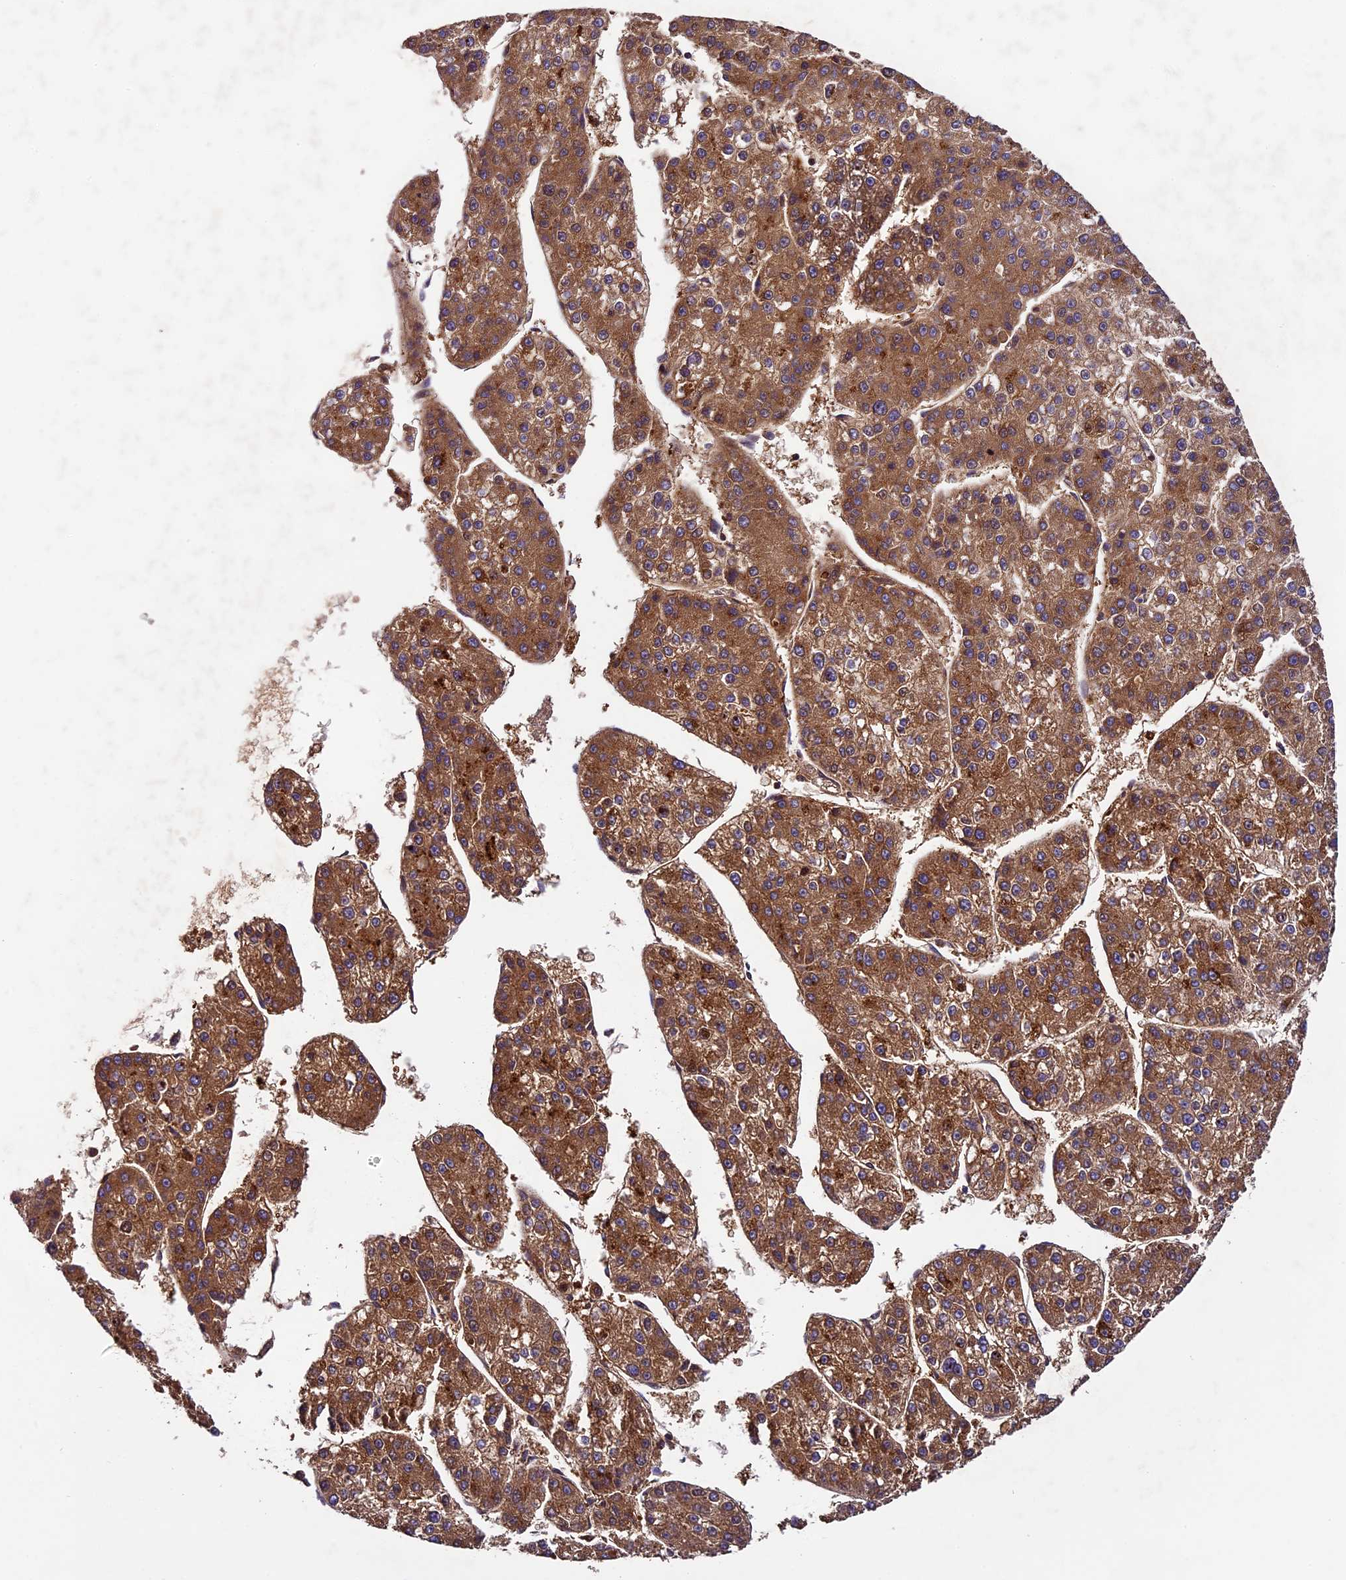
{"staining": {"intensity": "moderate", "quantity": ">75%", "location": "cytoplasmic/membranous"}, "tissue": "liver cancer", "cell_type": "Tumor cells", "image_type": "cancer", "snomed": [{"axis": "morphology", "description": "Carcinoma, Hepatocellular, NOS"}, {"axis": "topography", "description": "Liver"}], "caption": "The micrograph exhibits immunohistochemical staining of hepatocellular carcinoma (liver). There is moderate cytoplasmic/membranous expression is appreciated in about >75% of tumor cells.", "gene": "CILP2", "patient": {"sex": "female", "age": 73}}